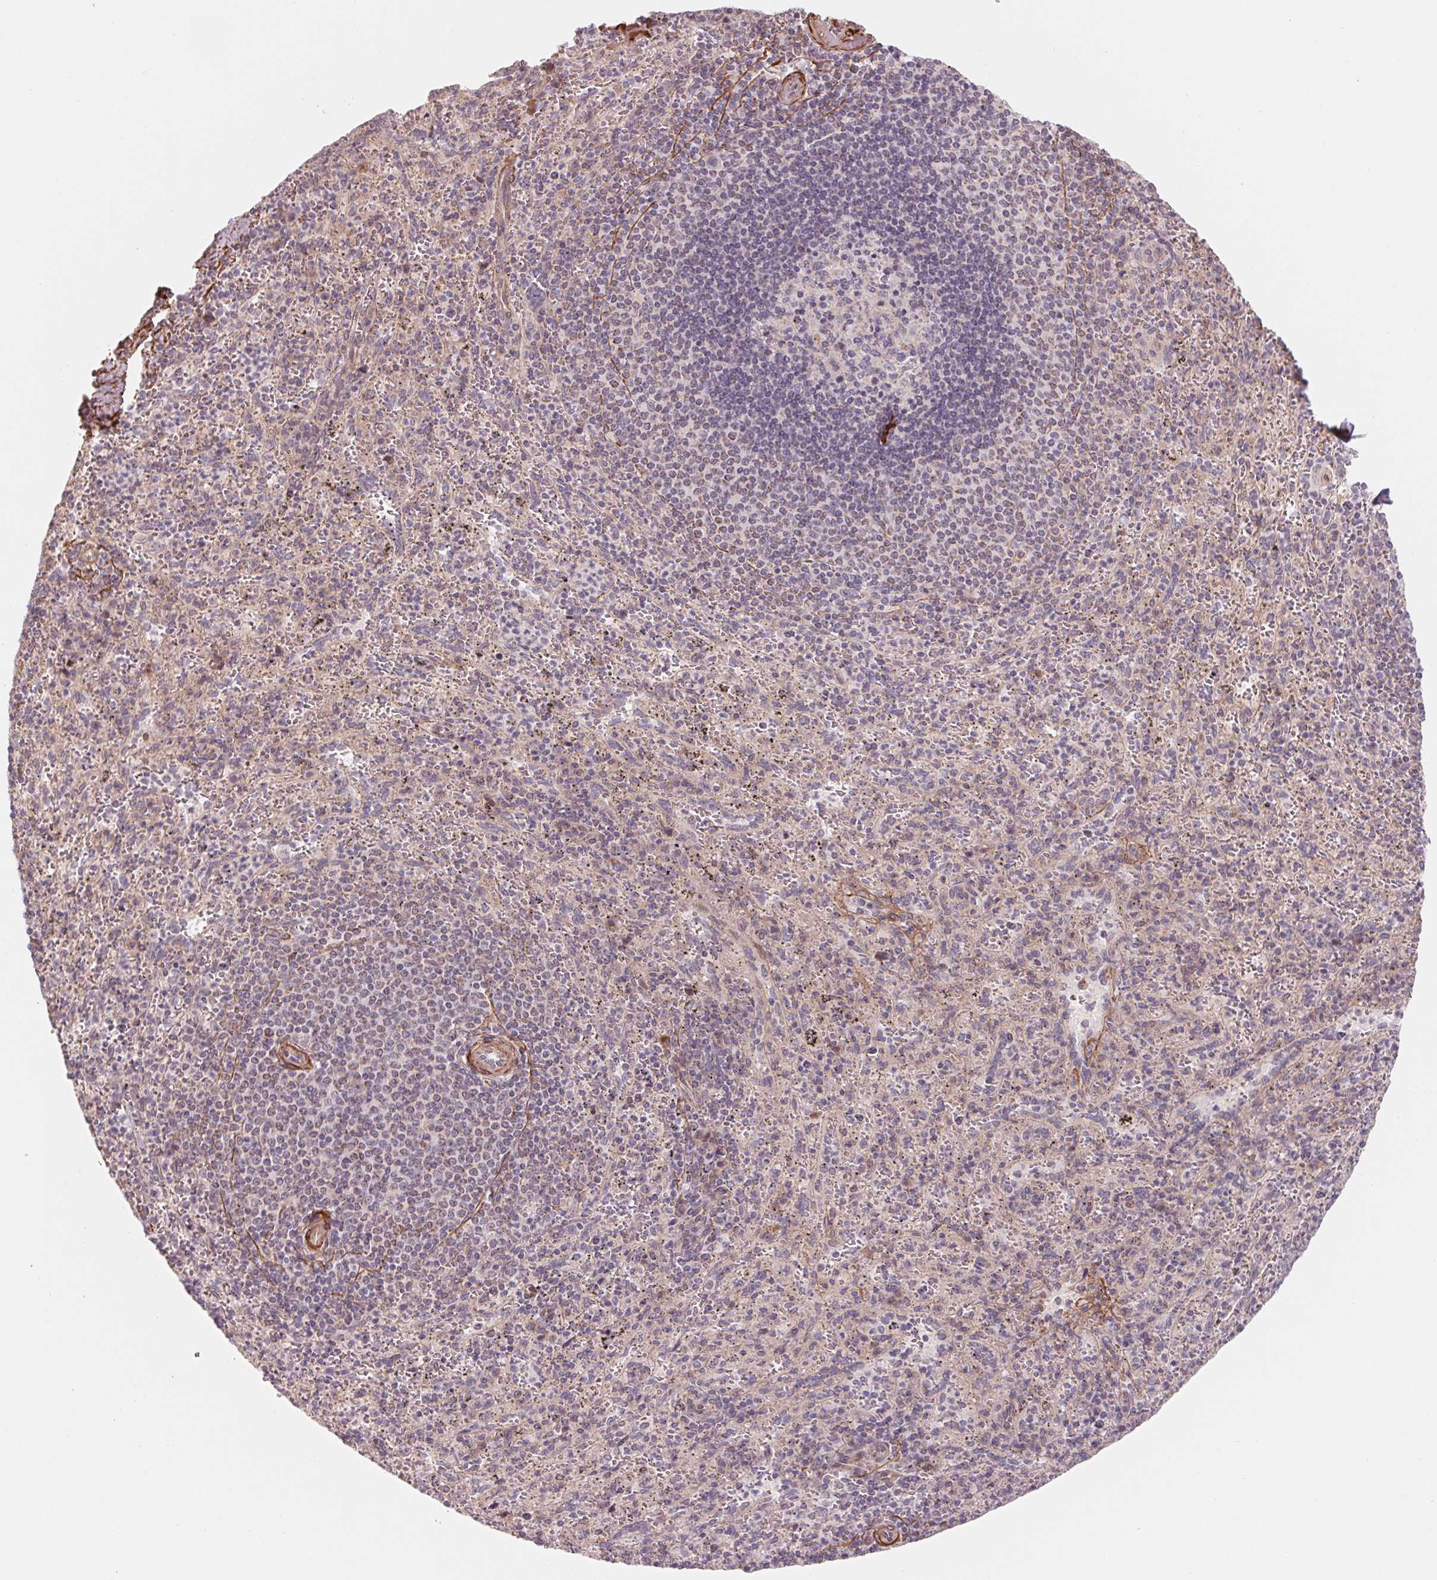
{"staining": {"intensity": "negative", "quantity": "none", "location": "none"}, "tissue": "spleen", "cell_type": "Cells in red pulp", "image_type": "normal", "snomed": [{"axis": "morphology", "description": "Normal tissue, NOS"}, {"axis": "topography", "description": "Spleen"}], "caption": "Spleen stained for a protein using IHC displays no expression cells in red pulp.", "gene": "CCDC112", "patient": {"sex": "male", "age": 57}}